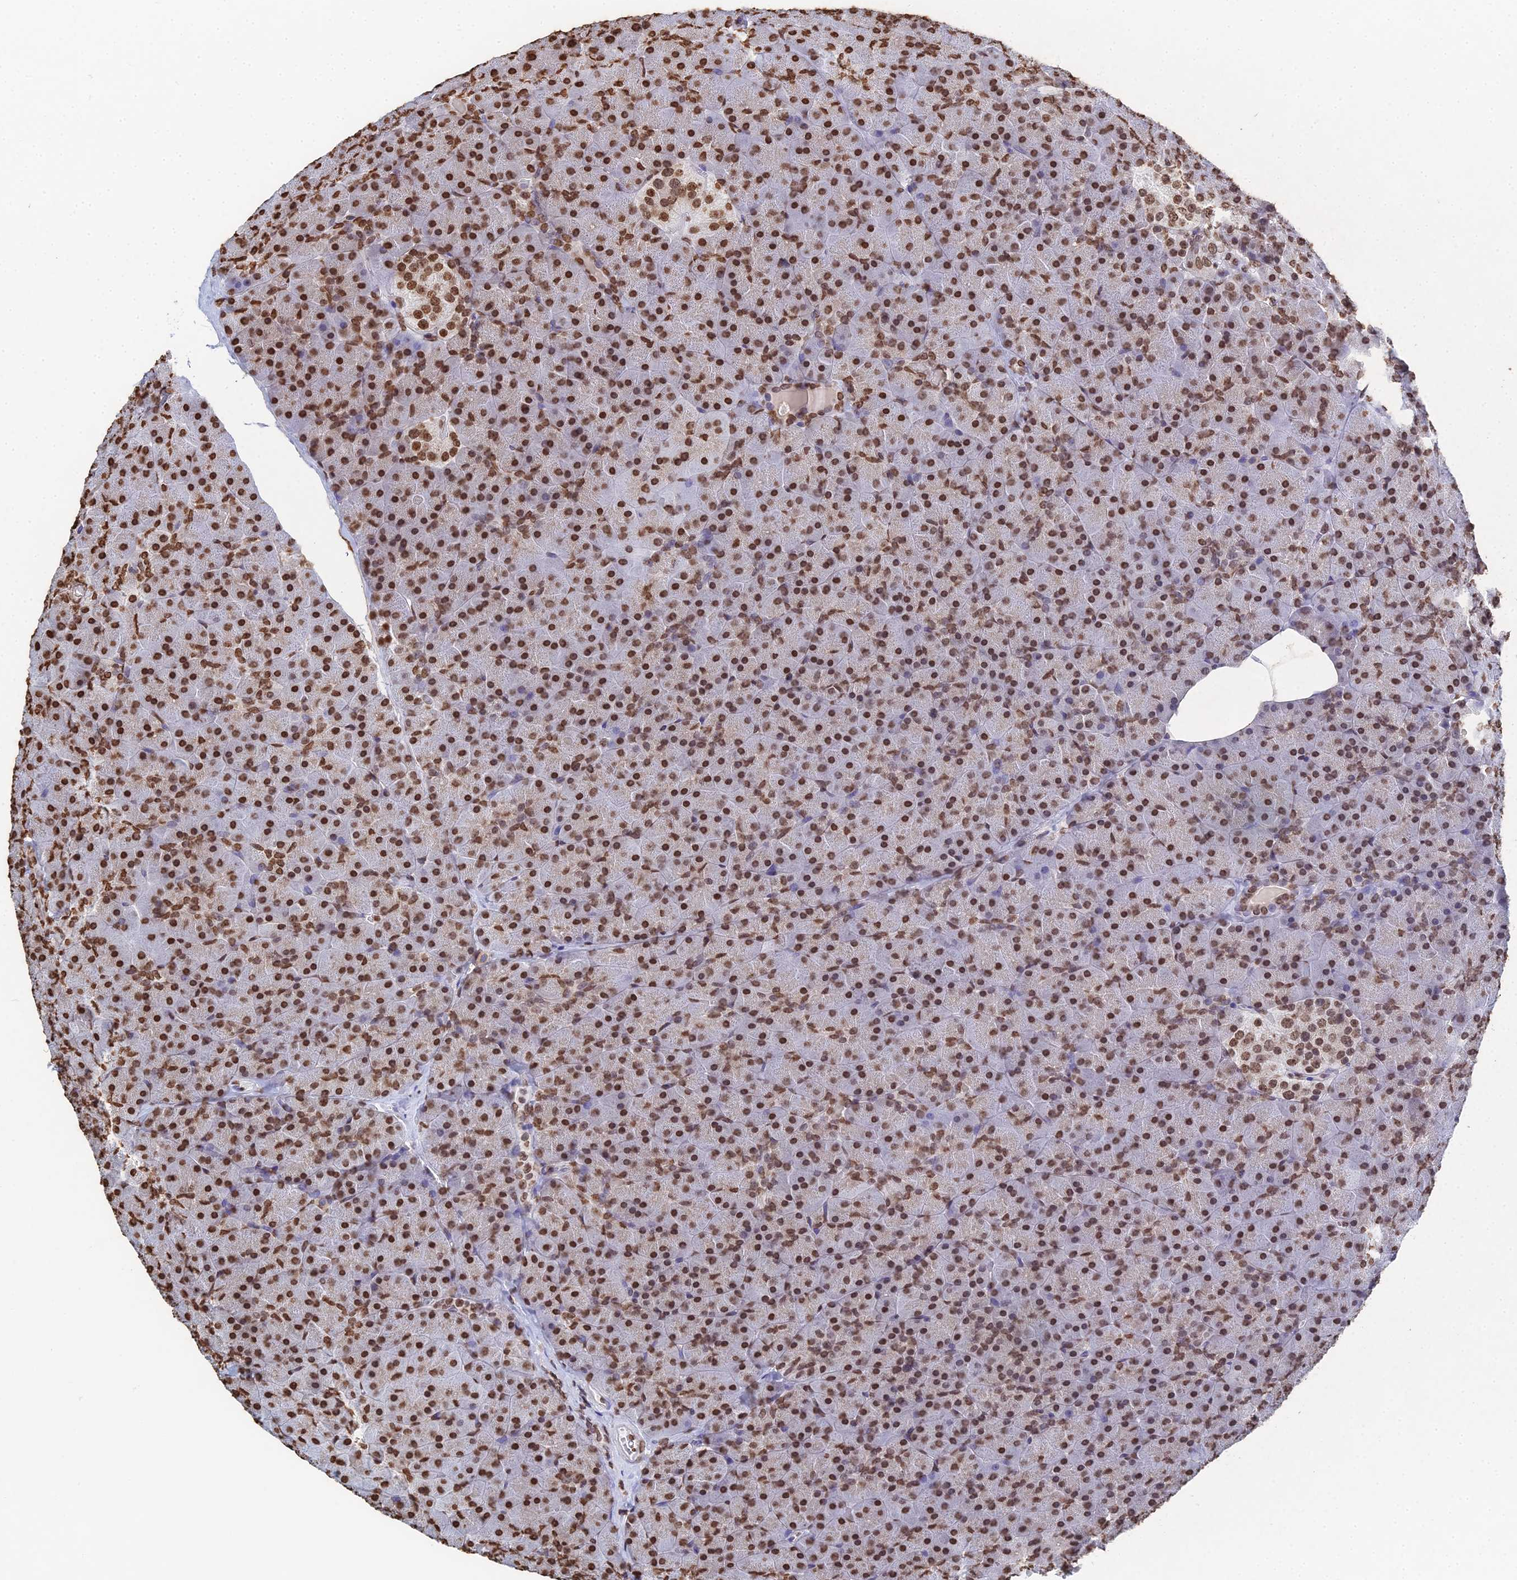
{"staining": {"intensity": "strong", "quantity": ">75%", "location": "nuclear"}, "tissue": "pancreas", "cell_type": "Exocrine glandular cells", "image_type": "normal", "snomed": [{"axis": "morphology", "description": "Normal tissue, NOS"}, {"axis": "topography", "description": "Pancreas"}], "caption": "The histopathology image exhibits staining of unremarkable pancreas, revealing strong nuclear protein positivity (brown color) within exocrine glandular cells. (DAB (3,3'-diaminobenzidine) IHC, brown staining for protein, blue staining for nuclei).", "gene": "GBP3", "patient": {"sex": "male", "age": 36}}